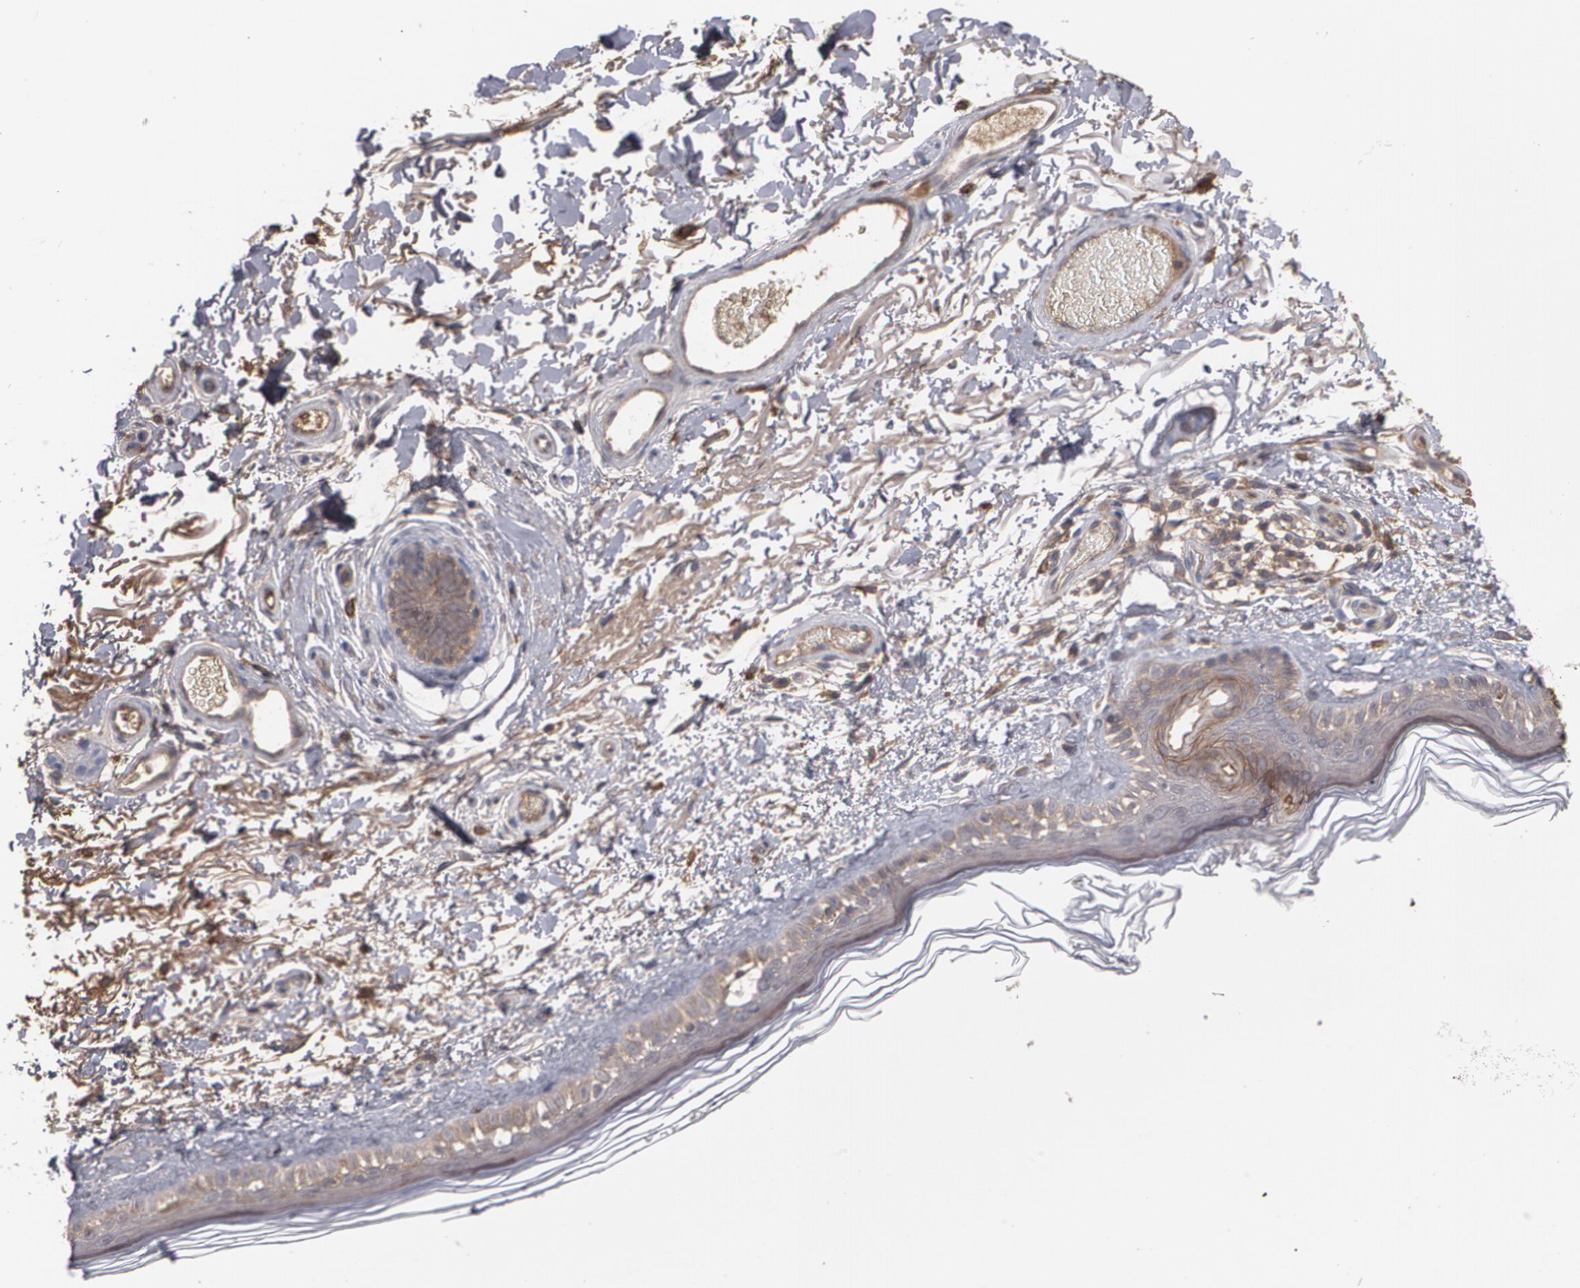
{"staining": {"intensity": "weak", "quantity": ">75%", "location": "cytoplasmic/membranous"}, "tissue": "skin", "cell_type": "Fibroblasts", "image_type": "normal", "snomed": [{"axis": "morphology", "description": "Normal tissue, NOS"}, {"axis": "topography", "description": "Skin"}], "caption": "Protein staining shows weak cytoplasmic/membranous staining in approximately >75% of fibroblasts in normal skin.", "gene": "ARF6", "patient": {"sex": "male", "age": 63}}